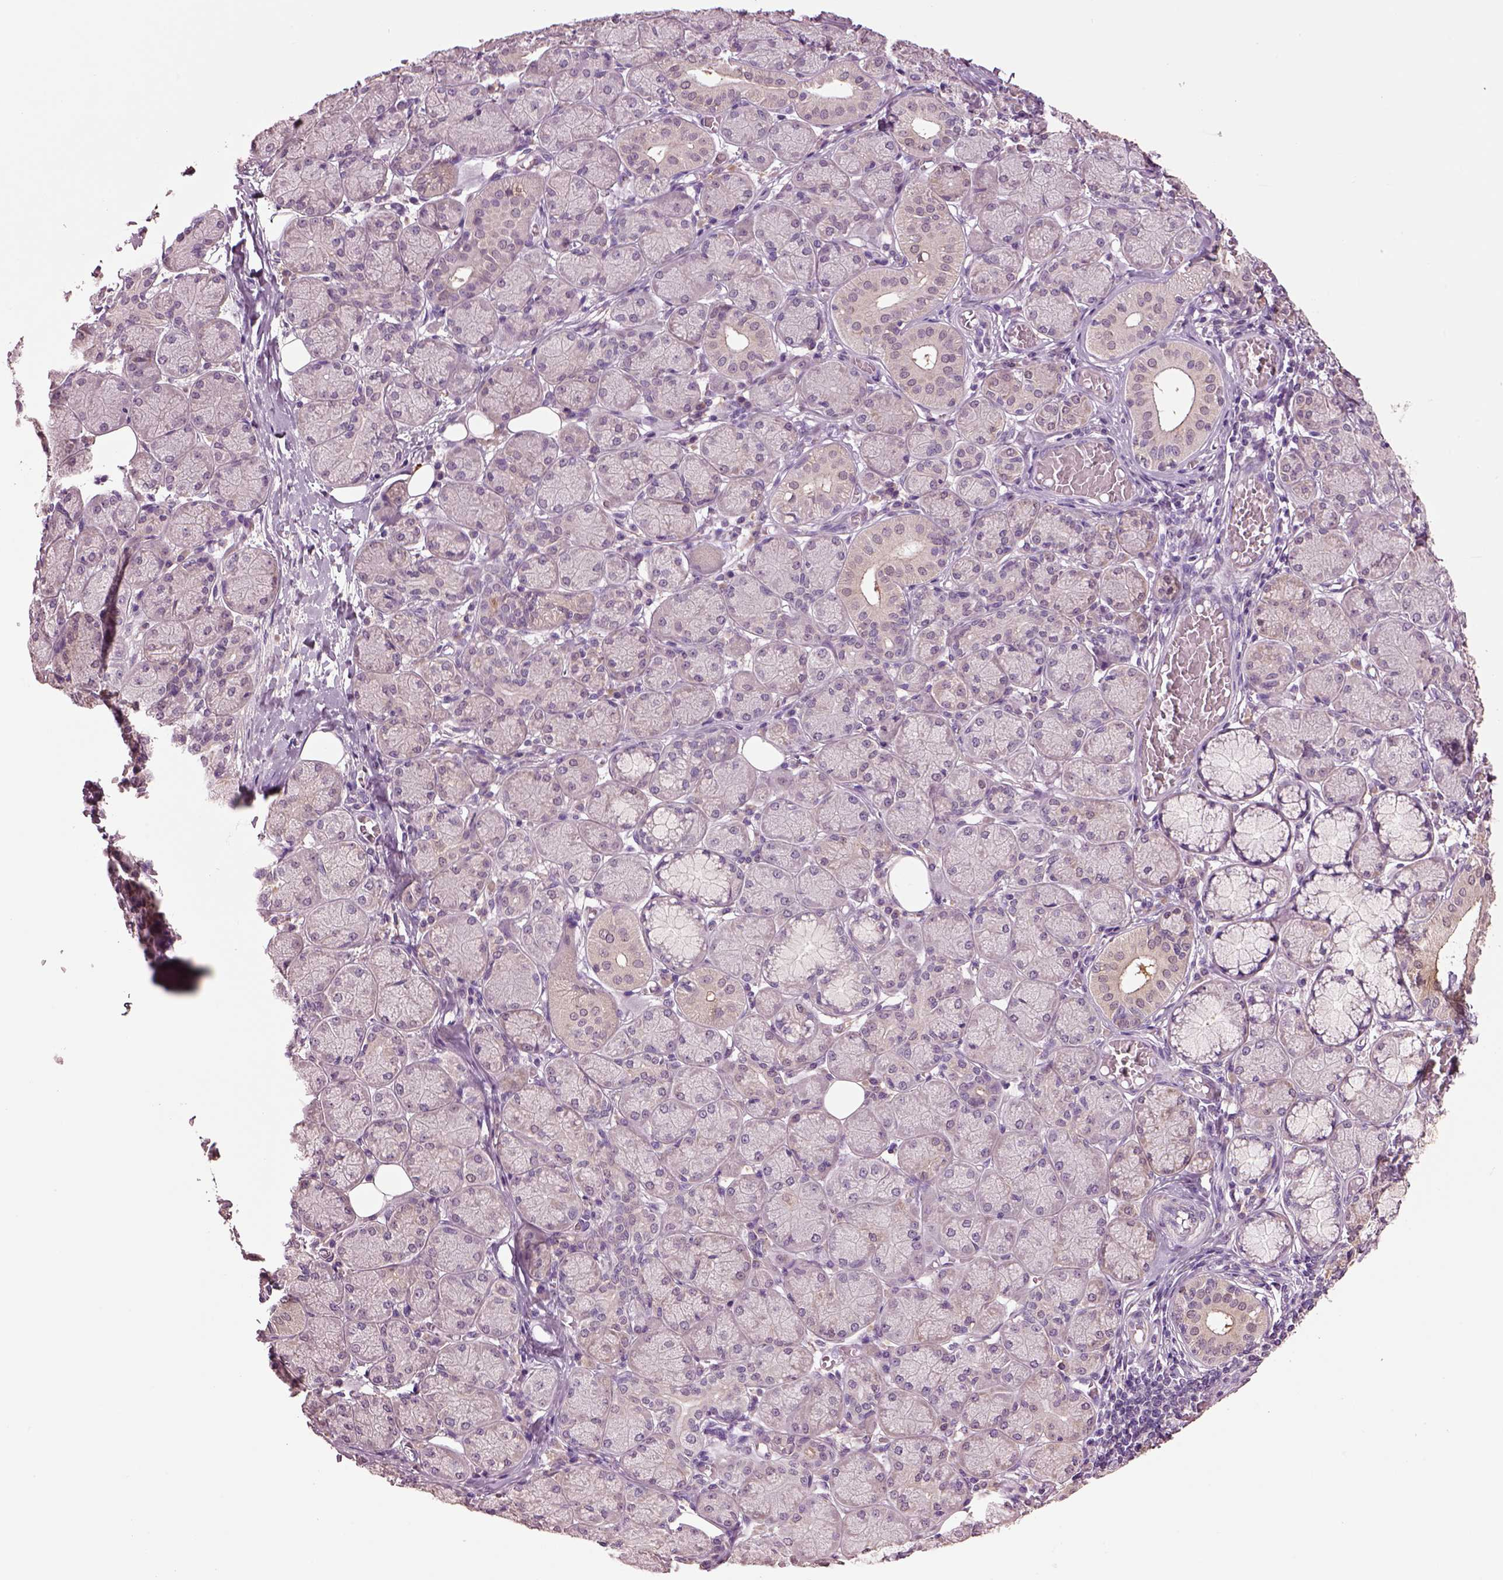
{"staining": {"intensity": "weak", "quantity": "<25%", "location": "cytoplasmic/membranous"}, "tissue": "salivary gland", "cell_type": "Glandular cells", "image_type": "normal", "snomed": [{"axis": "morphology", "description": "Normal tissue, NOS"}, {"axis": "topography", "description": "Salivary gland"}, {"axis": "topography", "description": "Peripheral nerve tissue"}], "caption": "High power microscopy histopathology image of an immunohistochemistry histopathology image of normal salivary gland, revealing no significant staining in glandular cells.", "gene": "CLPSL1", "patient": {"sex": "female", "age": 24}}